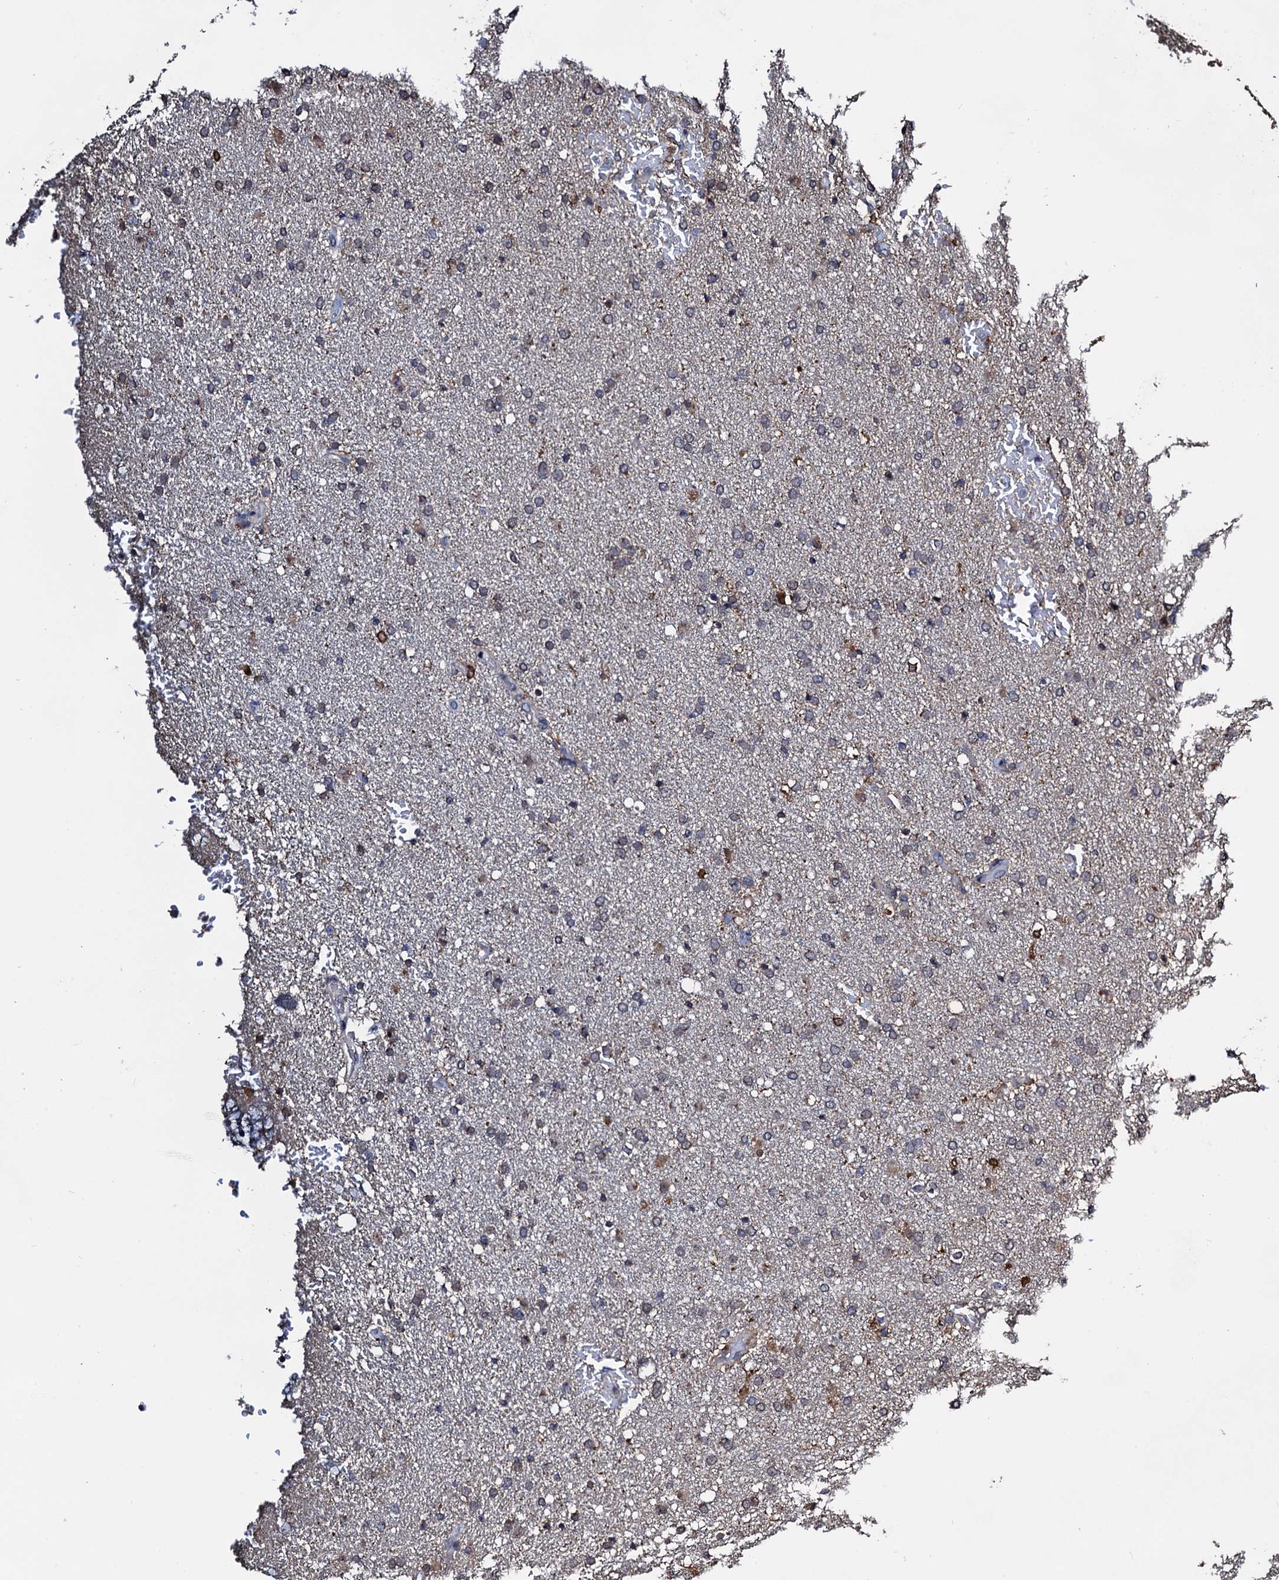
{"staining": {"intensity": "weak", "quantity": "25%-75%", "location": "cytoplasmic/membranous"}, "tissue": "glioma", "cell_type": "Tumor cells", "image_type": "cancer", "snomed": [{"axis": "morphology", "description": "Glioma, malignant, High grade"}, {"axis": "topography", "description": "Brain"}], "caption": "Immunohistochemical staining of malignant high-grade glioma demonstrates weak cytoplasmic/membranous protein positivity in approximately 25%-75% of tumor cells.", "gene": "FAM222A", "patient": {"sex": "male", "age": 72}}